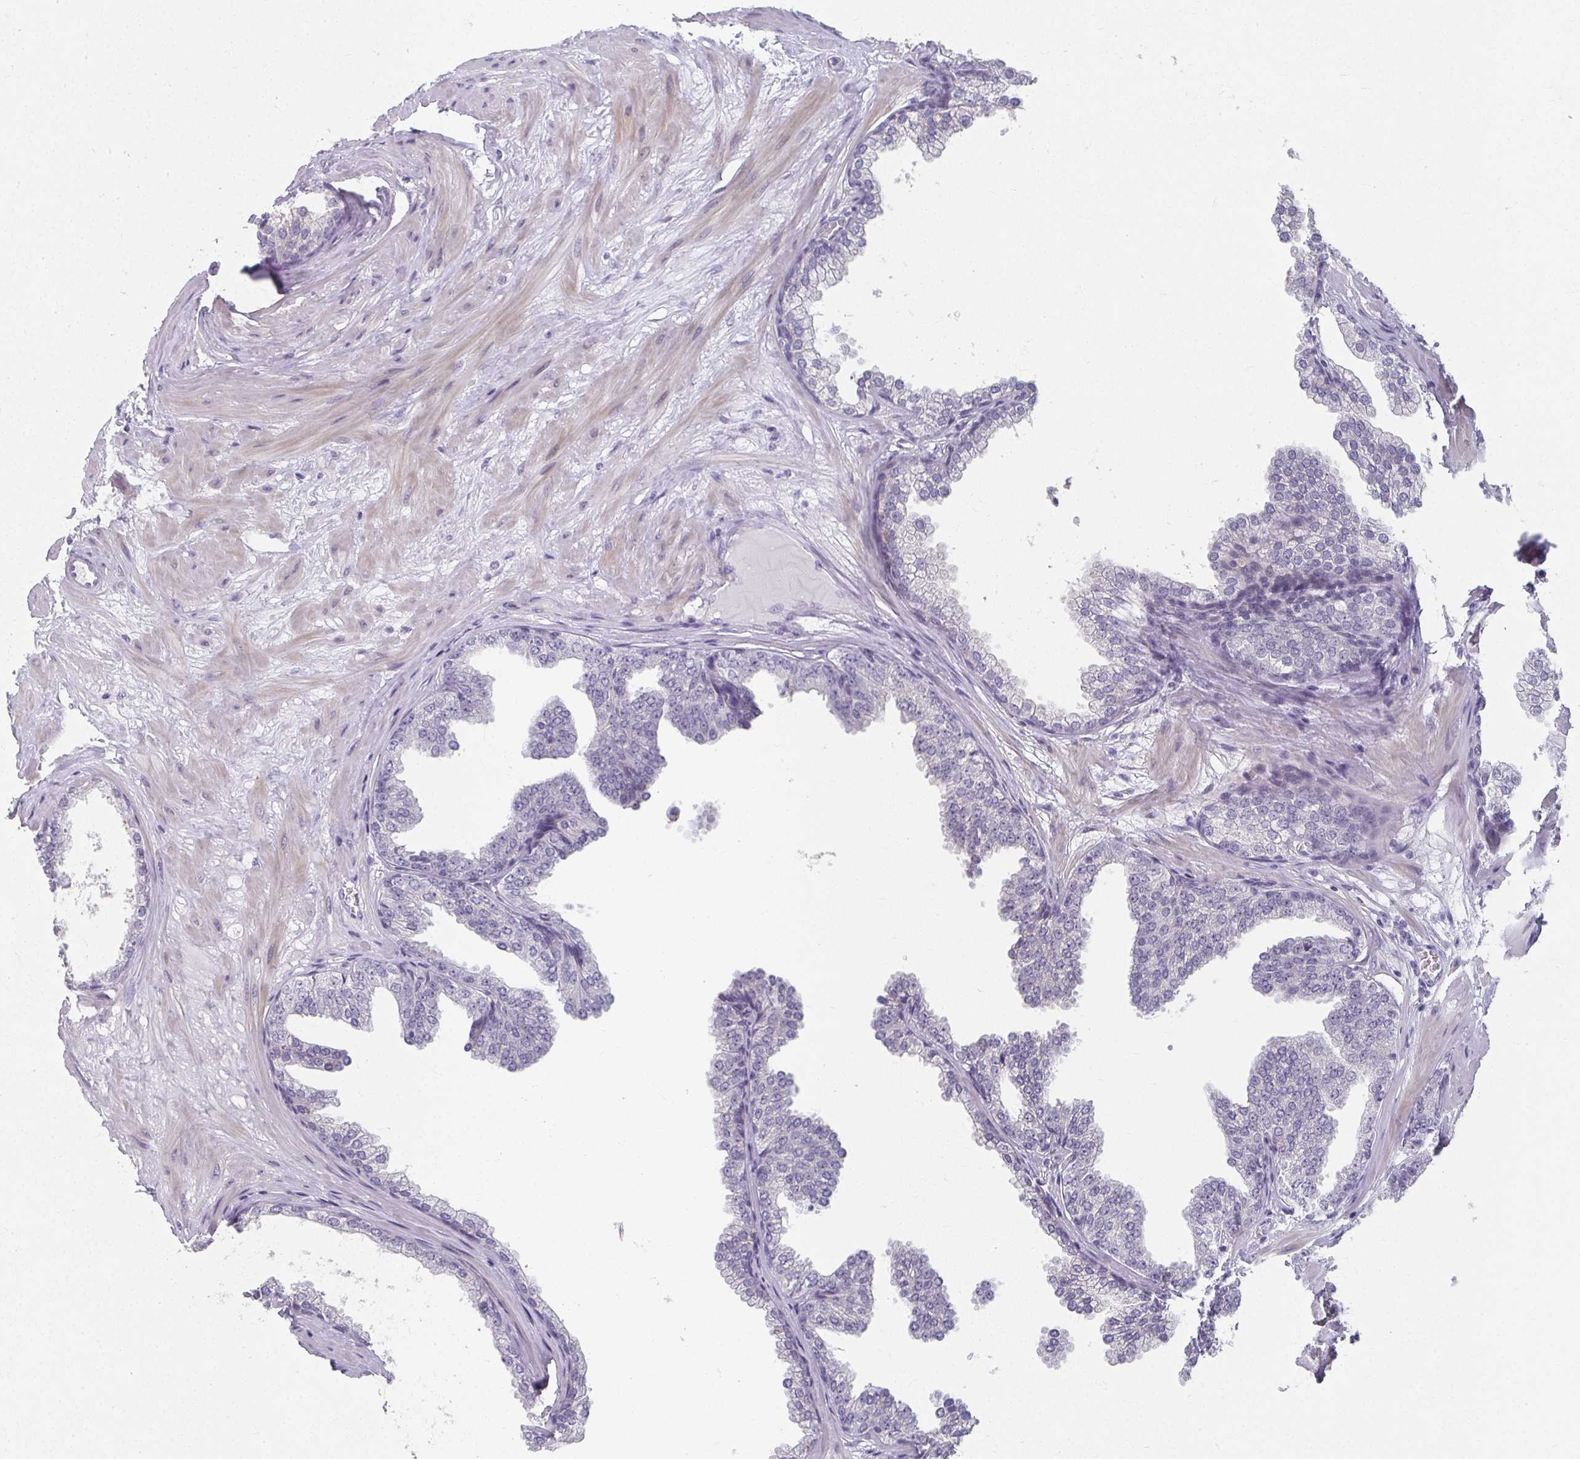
{"staining": {"intensity": "negative", "quantity": "none", "location": "none"}, "tissue": "prostate", "cell_type": "Glandular cells", "image_type": "normal", "snomed": [{"axis": "morphology", "description": "Normal tissue, NOS"}, {"axis": "topography", "description": "Prostate"}], "caption": "A high-resolution photomicrograph shows immunohistochemistry (IHC) staining of benign prostate, which reveals no significant positivity in glandular cells.", "gene": "CAMKV", "patient": {"sex": "male", "age": 37}}